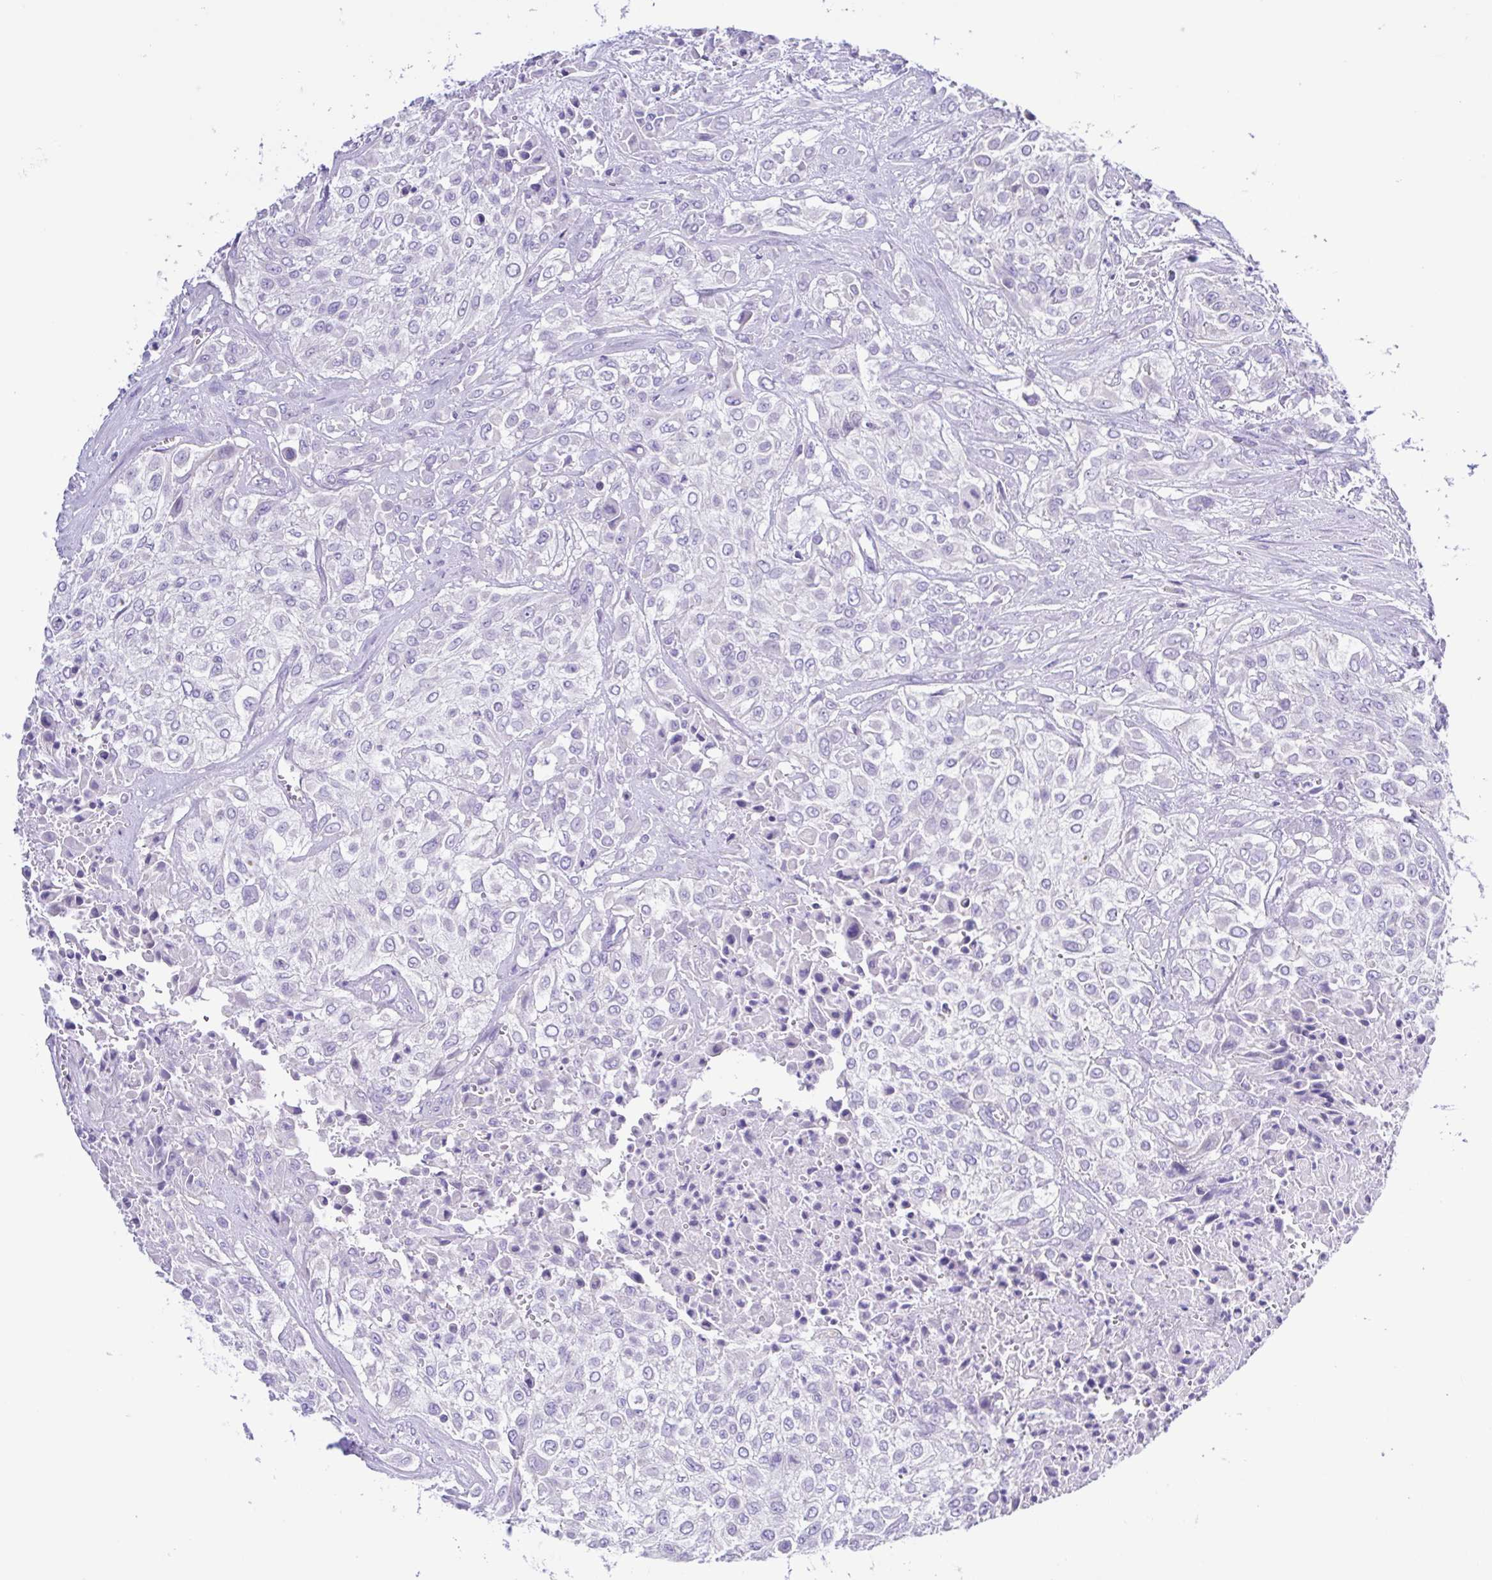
{"staining": {"intensity": "negative", "quantity": "none", "location": "none"}, "tissue": "urothelial cancer", "cell_type": "Tumor cells", "image_type": "cancer", "snomed": [{"axis": "morphology", "description": "Urothelial carcinoma, High grade"}, {"axis": "topography", "description": "Urinary bladder"}], "caption": "An IHC histopathology image of urothelial carcinoma (high-grade) is shown. There is no staining in tumor cells of urothelial carcinoma (high-grade).", "gene": "CD72", "patient": {"sex": "male", "age": 57}}